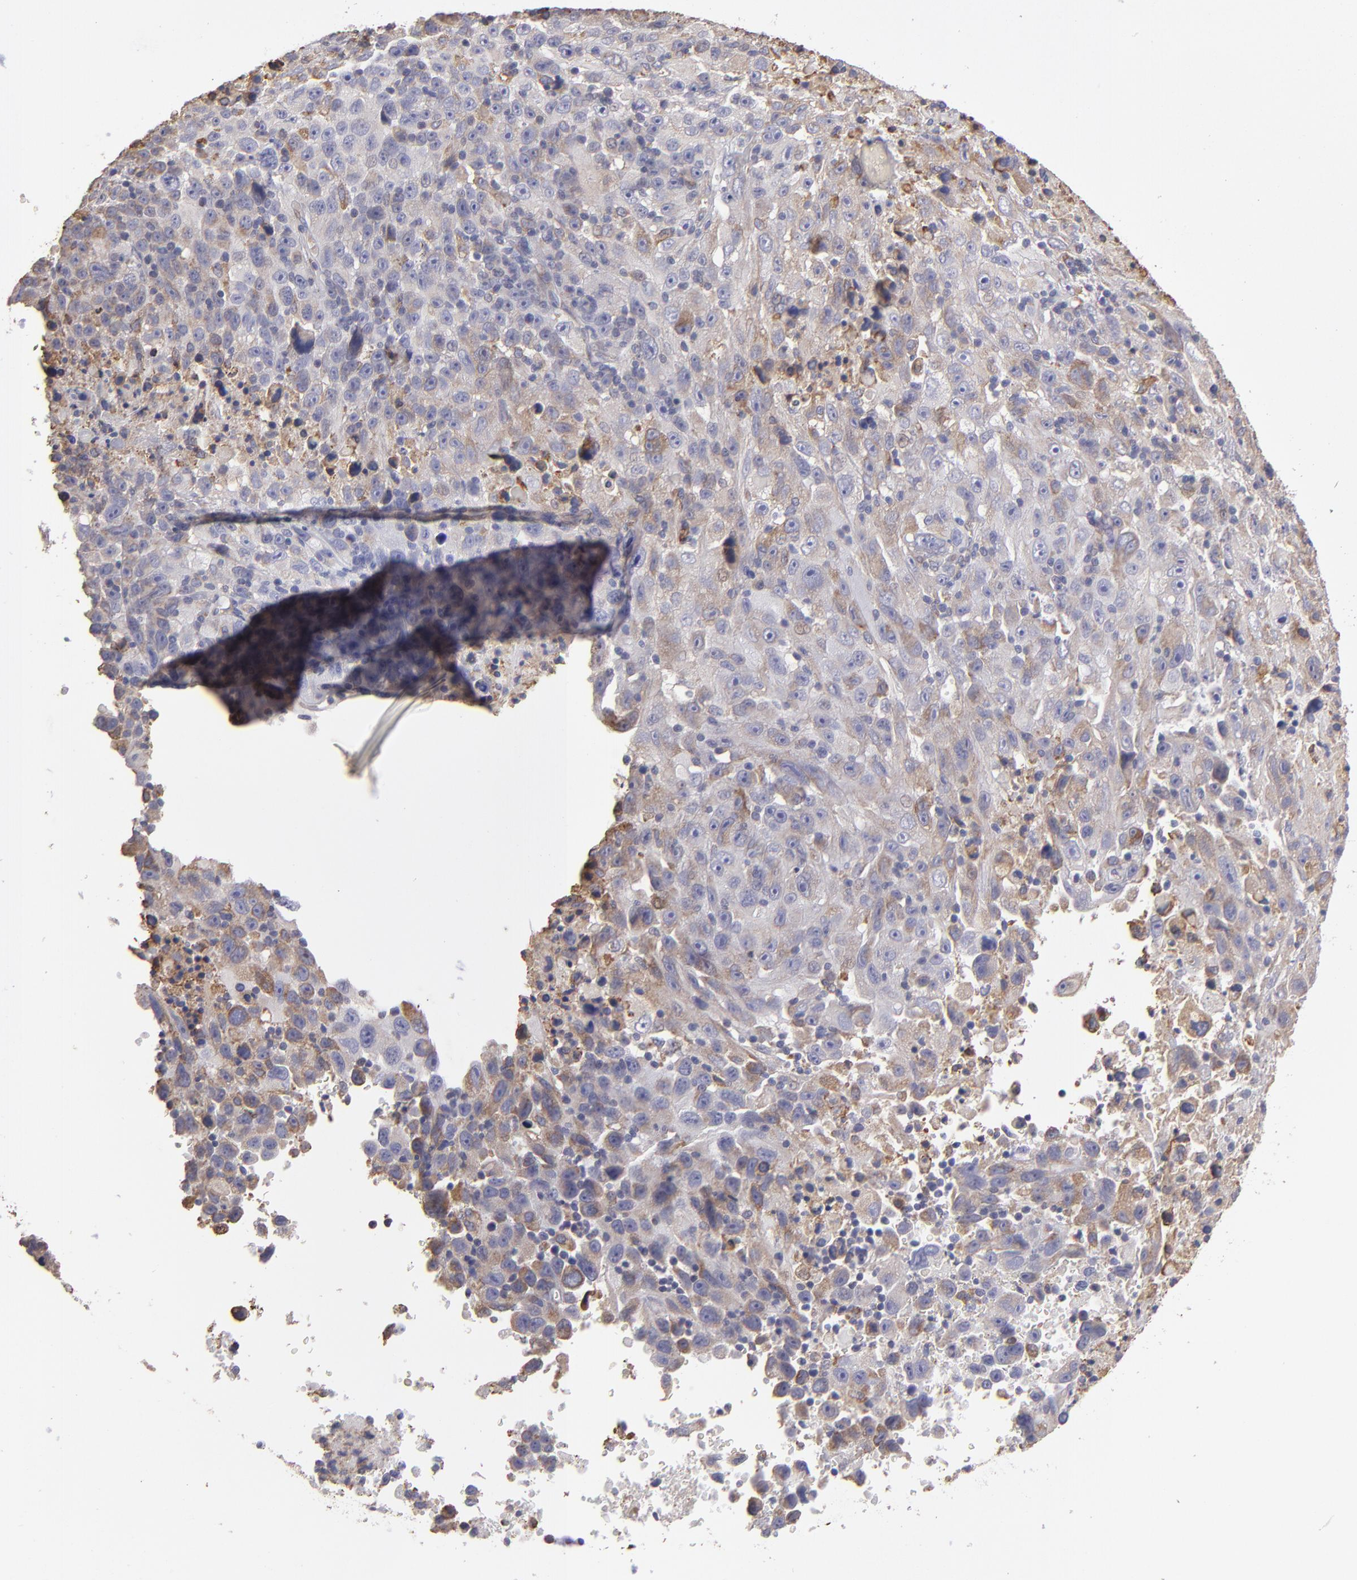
{"staining": {"intensity": "weak", "quantity": "25%-75%", "location": "cytoplasmic/membranous"}, "tissue": "melanoma", "cell_type": "Tumor cells", "image_type": "cancer", "snomed": [{"axis": "morphology", "description": "Malignant melanoma, Metastatic site"}, {"axis": "topography", "description": "Cerebral cortex"}], "caption": "Immunohistochemistry image of melanoma stained for a protein (brown), which reveals low levels of weak cytoplasmic/membranous positivity in about 25%-75% of tumor cells.", "gene": "CALR", "patient": {"sex": "female", "age": 52}}